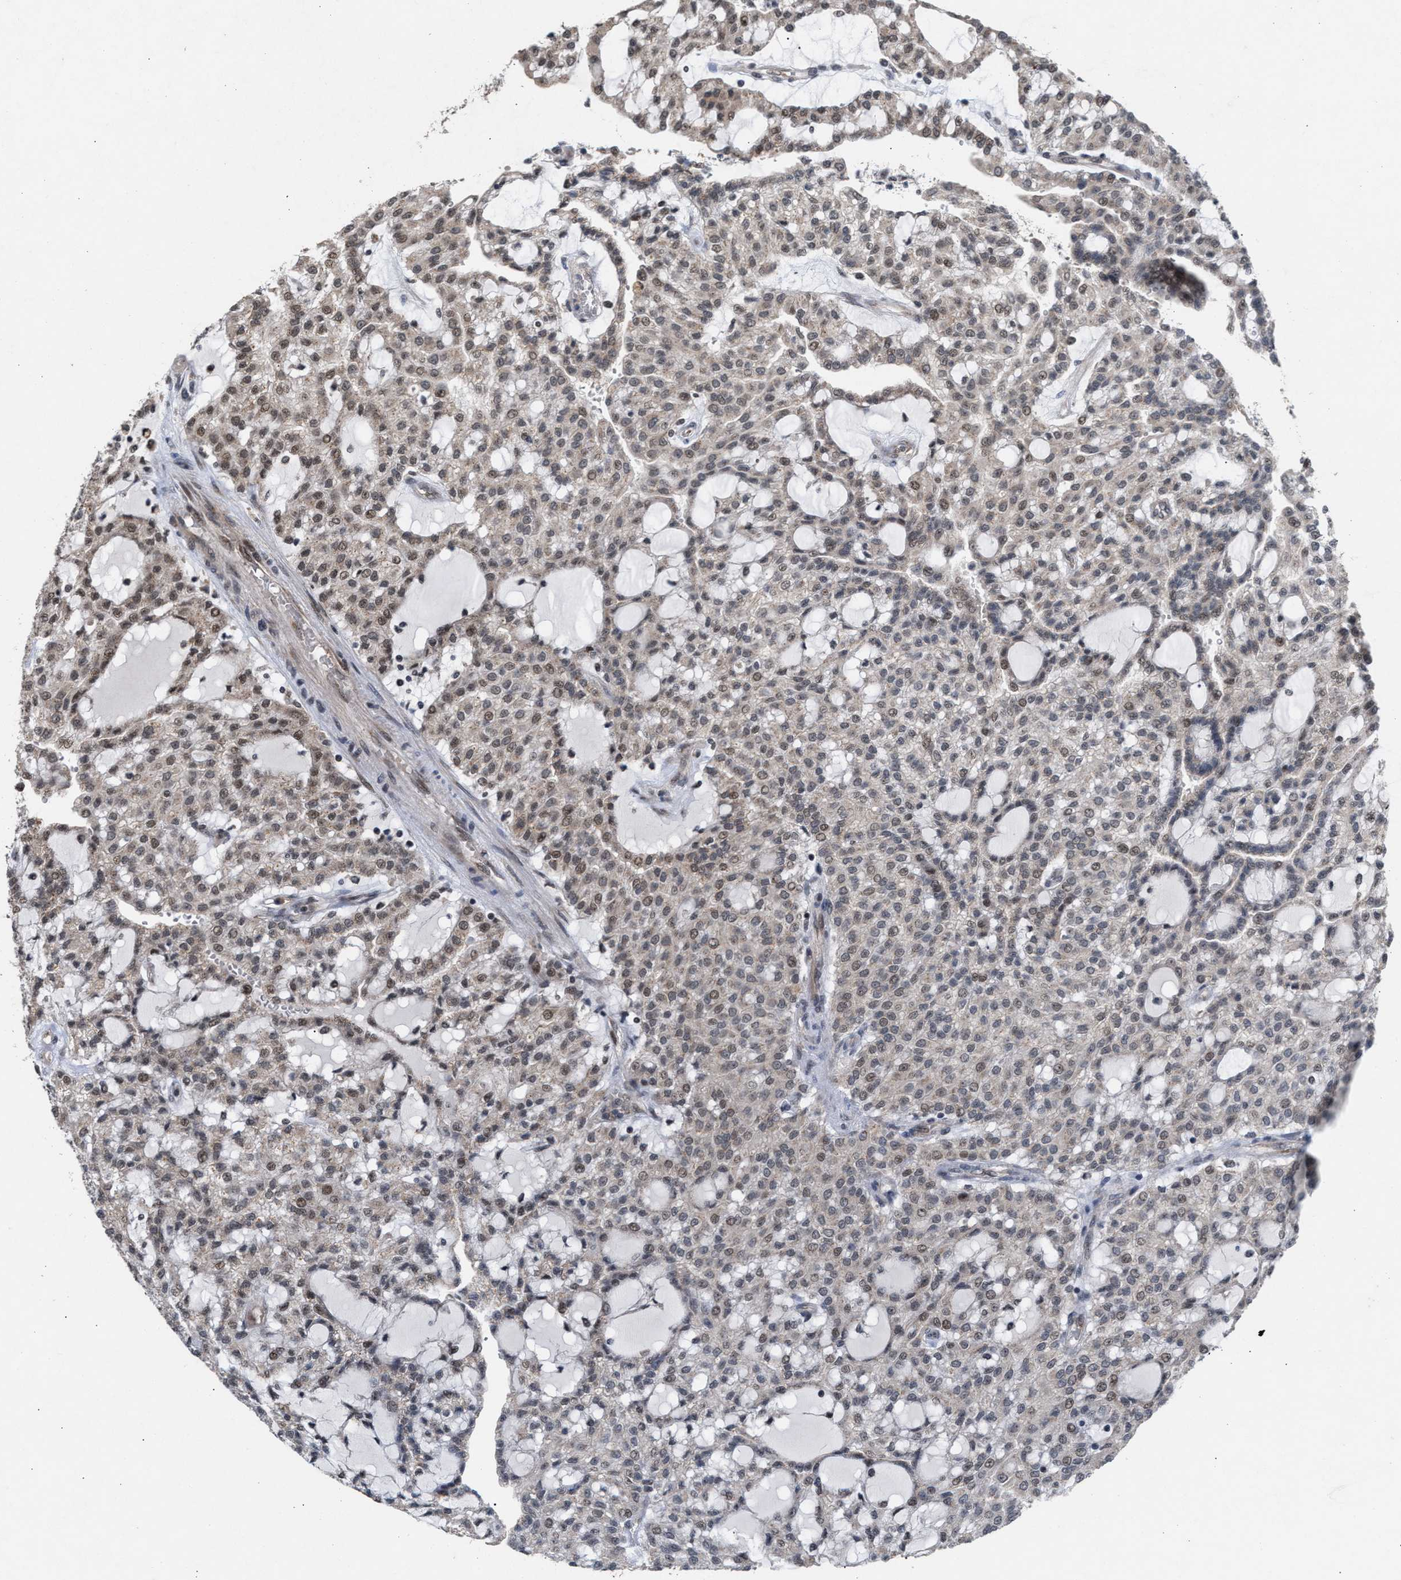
{"staining": {"intensity": "weak", "quantity": "25%-75%", "location": "nuclear"}, "tissue": "renal cancer", "cell_type": "Tumor cells", "image_type": "cancer", "snomed": [{"axis": "morphology", "description": "Adenocarcinoma, NOS"}, {"axis": "topography", "description": "Kidney"}], "caption": "Weak nuclear positivity is seen in approximately 25%-75% of tumor cells in adenocarcinoma (renal).", "gene": "MKNK2", "patient": {"sex": "male", "age": 63}}